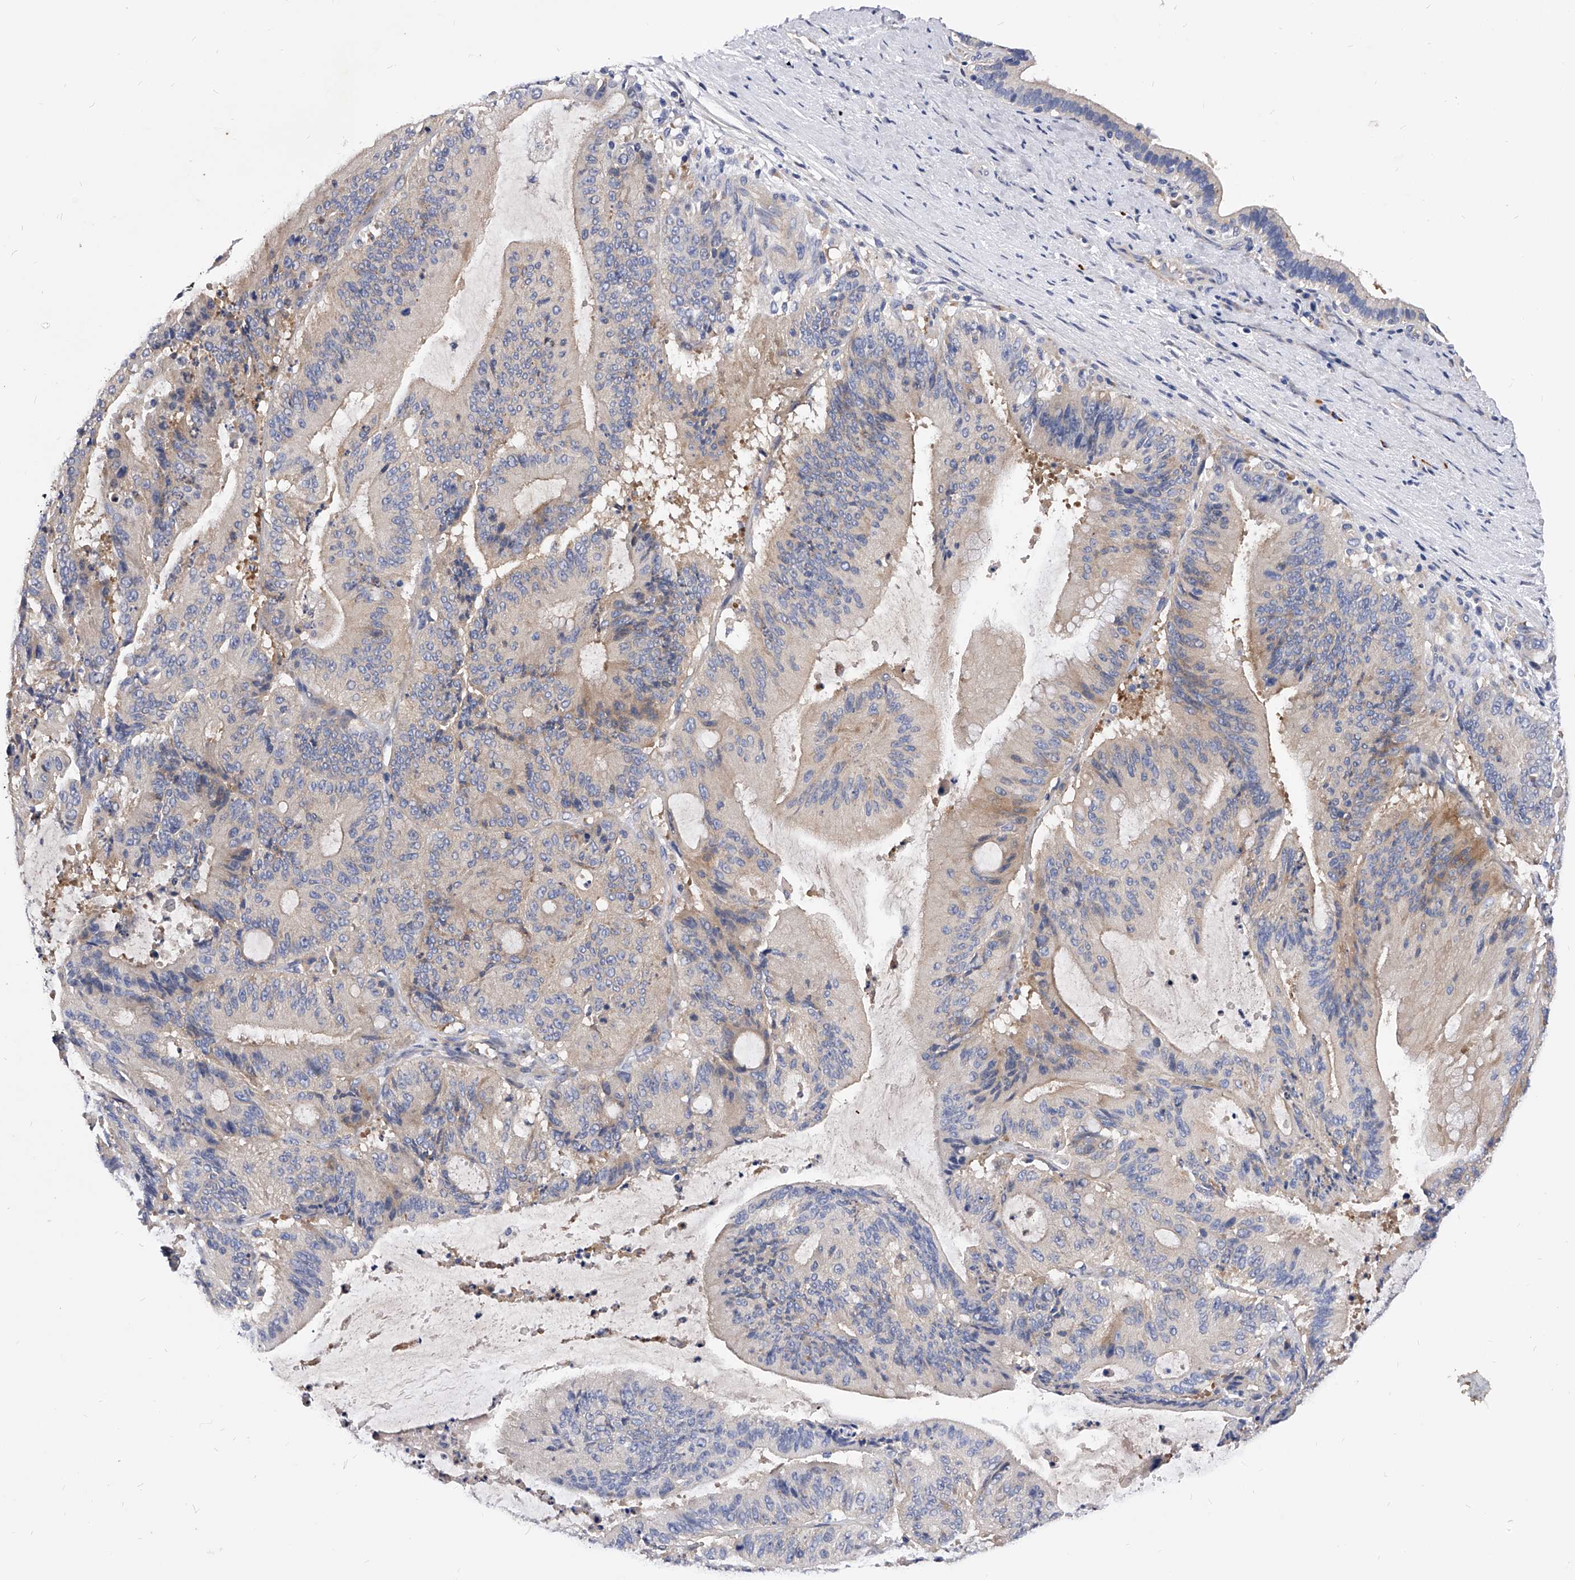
{"staining": {"intensity": "weak", "quantity": "<25%", "location": "cytoplasmic/membranous"}, "tissue": "liver cancer", "cell_type": "Tumor cells", "image_type": "cancer", "snomed": [{"axis": "morphology", "description": "Normal tissue, NOS"}, {"axis": "morphology", "description": "Cholangiocarcinoma"}, {"axis": "topography", "description": "Liver"}, {"axis": "topography", "description": "Peripheral nerve tissue"}], "caption": "Liver cancer (cholangiocarcinoma) stained for a protein using IHC demonstrates no staining tumor cells.", "gene": "PPP5C", "patient": {"sex": "female", "age": 73}}